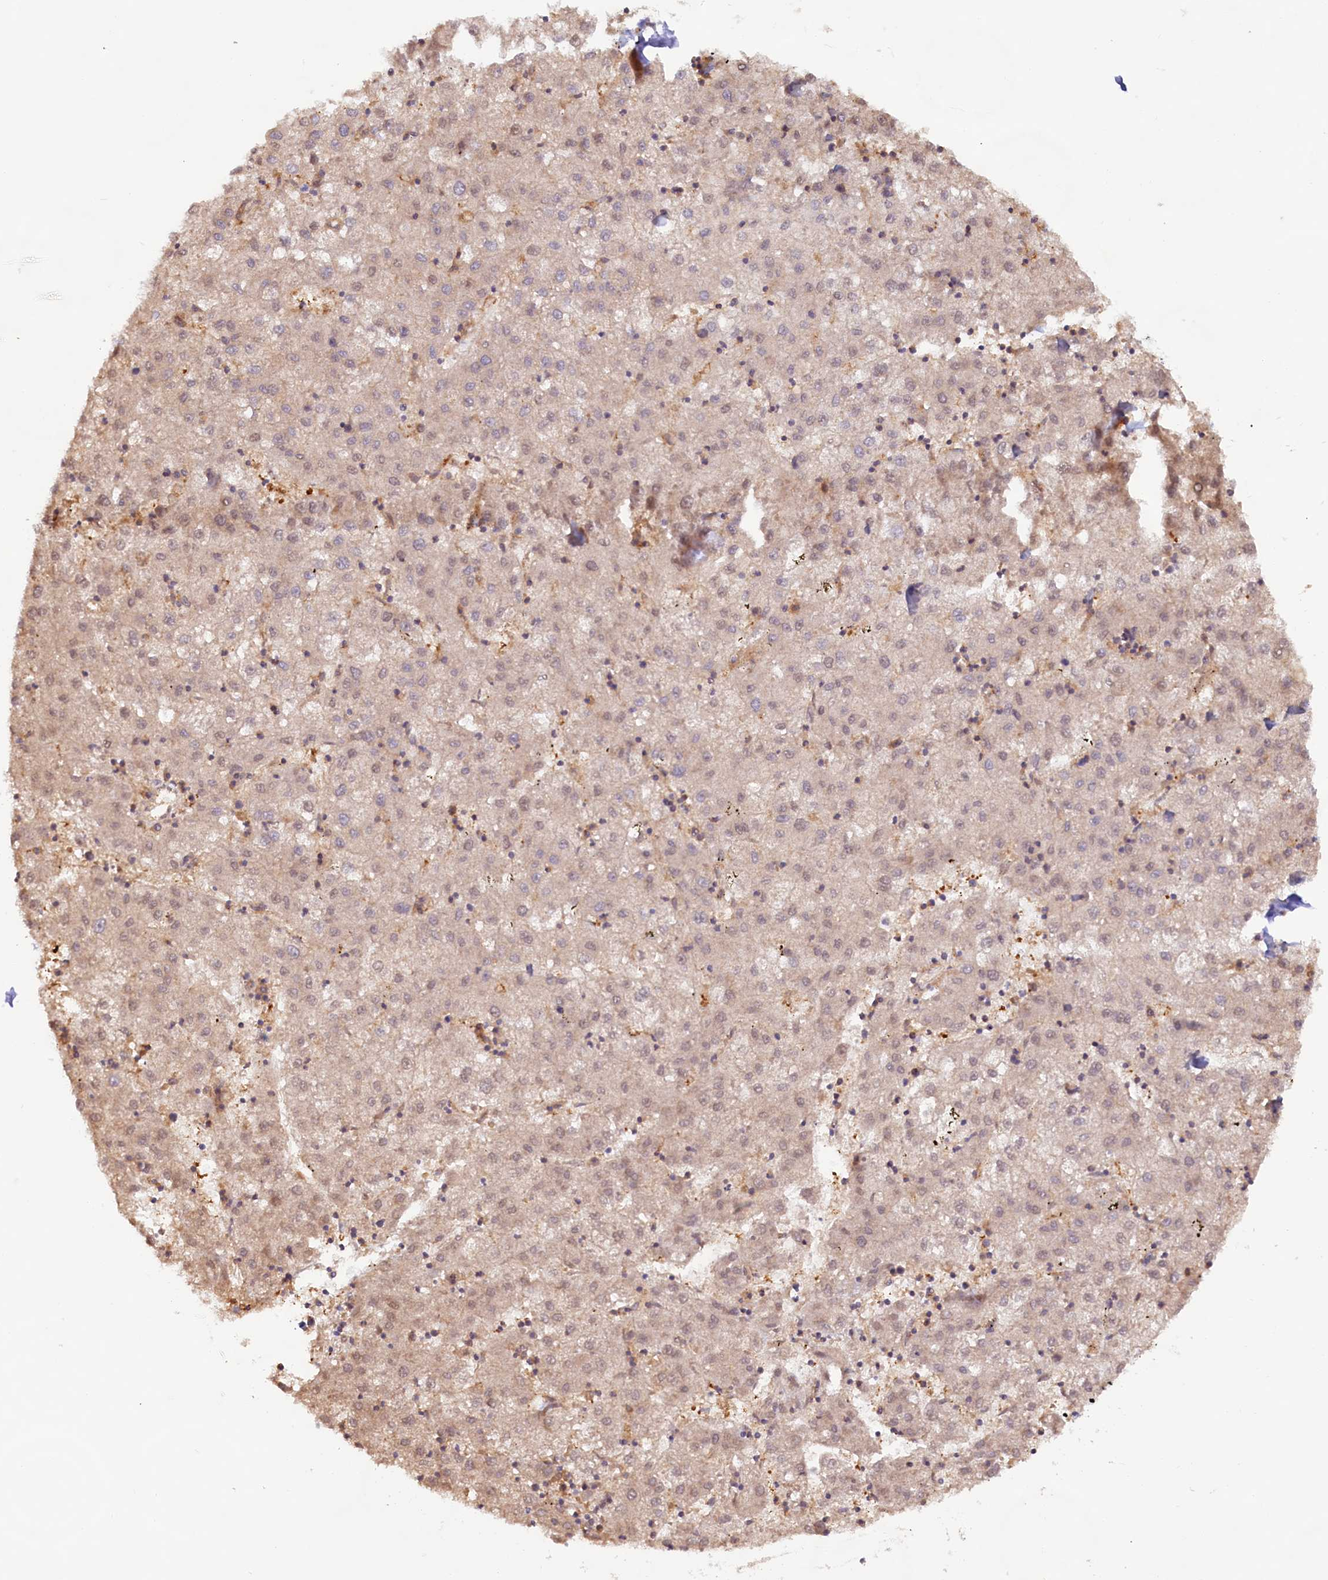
{"staining": {"intensity": "weak", "quantity": "<25%", "location": "nuclear"}, "tissue": "liver cancer", "cell_type": "Tumor cells", "image_type": "cancer", "snomed": [{"axis": "morphology", "description": "Carcinoma, Hepatocellular, NOS"}, {"axis": "topography", "description": "Liver"}], "caption": "There is no significant expression in tumor cells of liver hepatocellular carcinoma.", "gene": "C1D", "patient": {"sex": "male", "age": 72}}